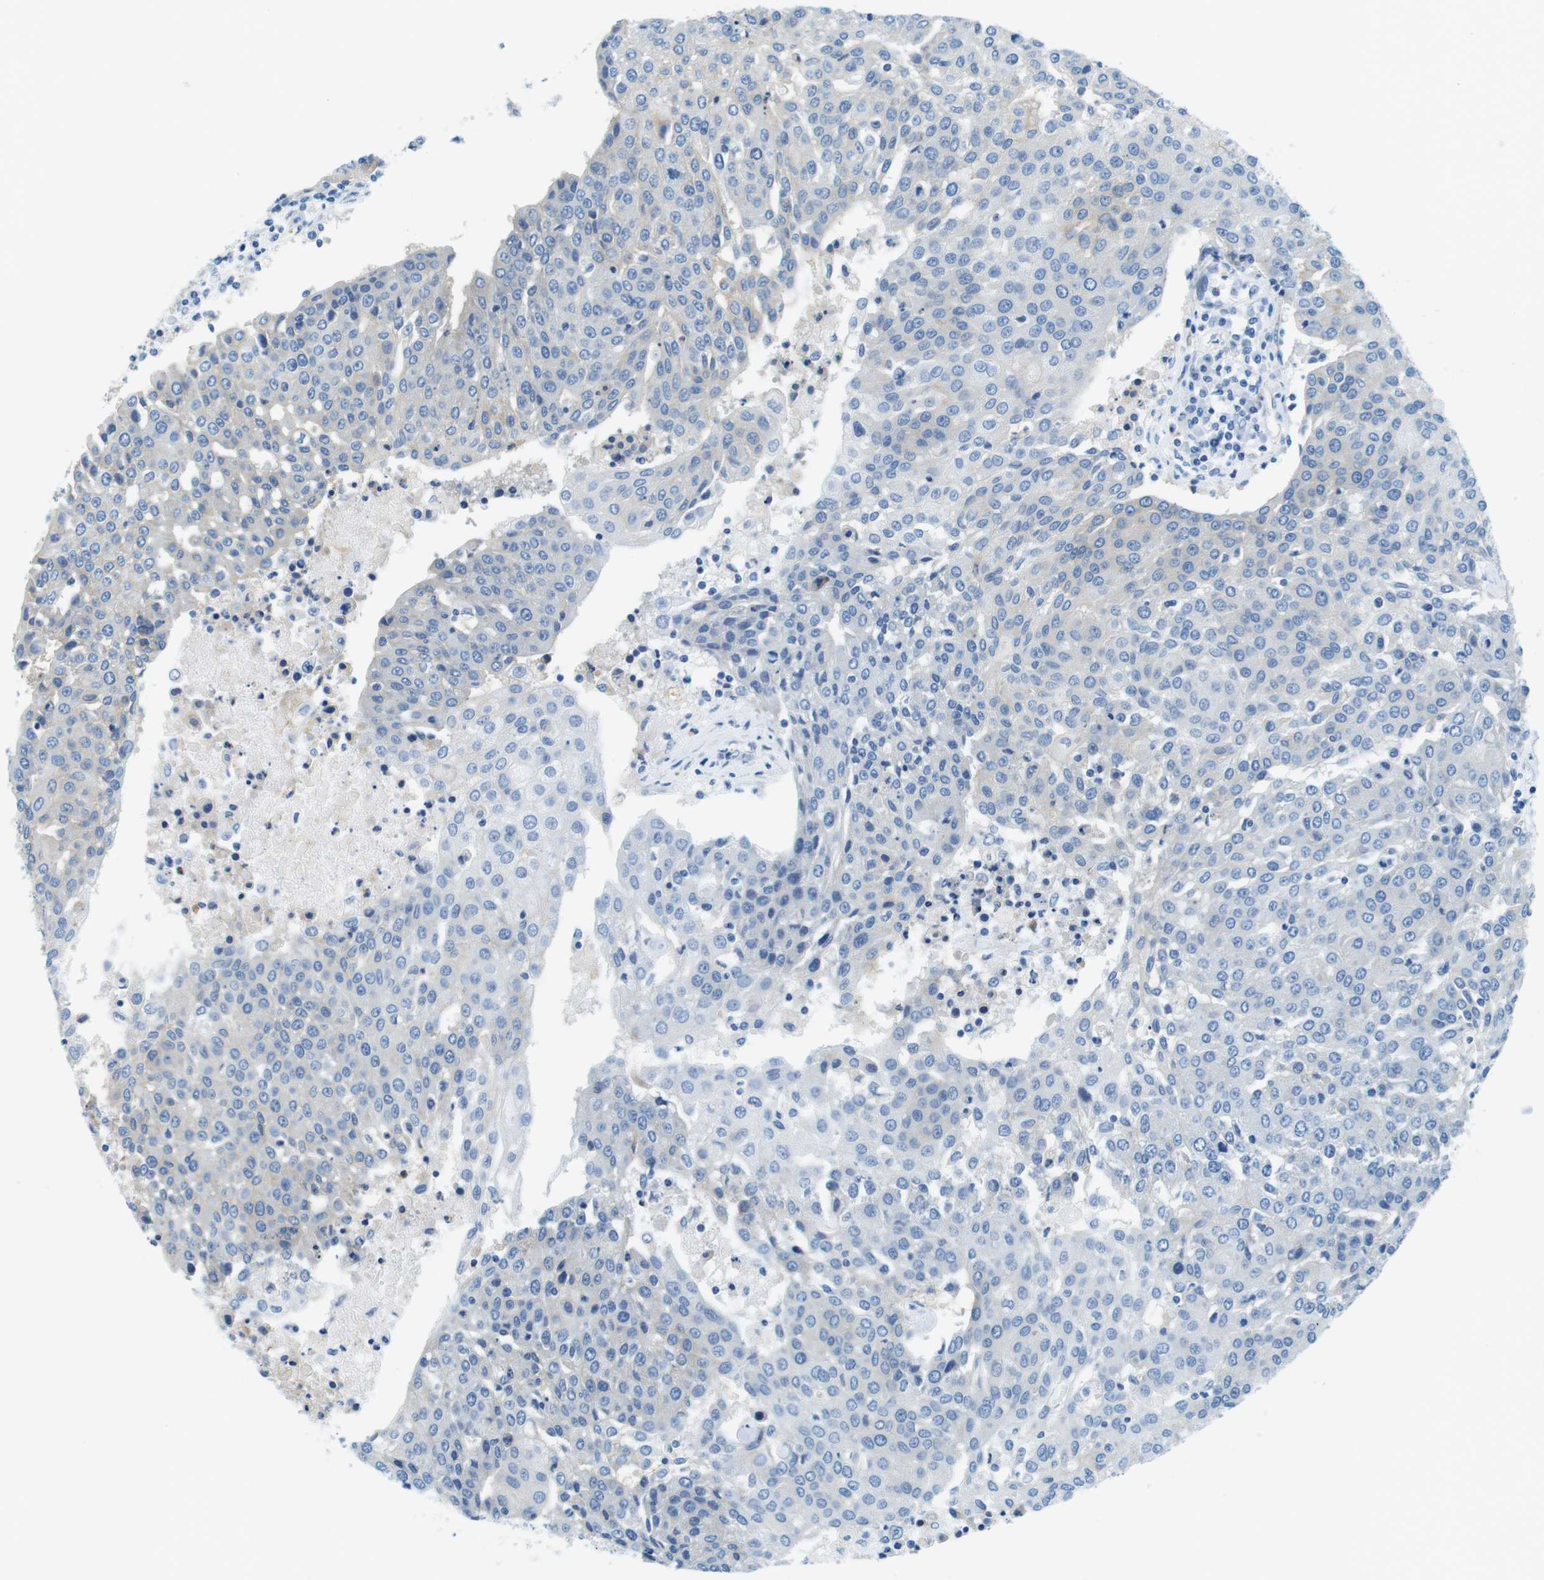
{"staining": {"intensity": "weak", "quantity": "<25%", "location": "cytoplasmic/membranous"}, "tissue": "urothelial cancer", "cell_type": "Tumor cells", "image_type": "cancer", "snomed": [{"axis": "morphology", "description": "Urothelial carcinoma, High grade"}, {"axis": "topography", "description": "Urinary bladder"}], "caption": "This is a histopathology image of immunohistochemistry (IHC) staining of urothelial cancer, which shows no expression in tumor cells. Brightfield microscopy of immunohistochemistry stained with DAB (brown) and hematoxylin (blue), captured at high magnification.", "gene": "EMP2", "patient": {"sex": "female", "age": 85}}